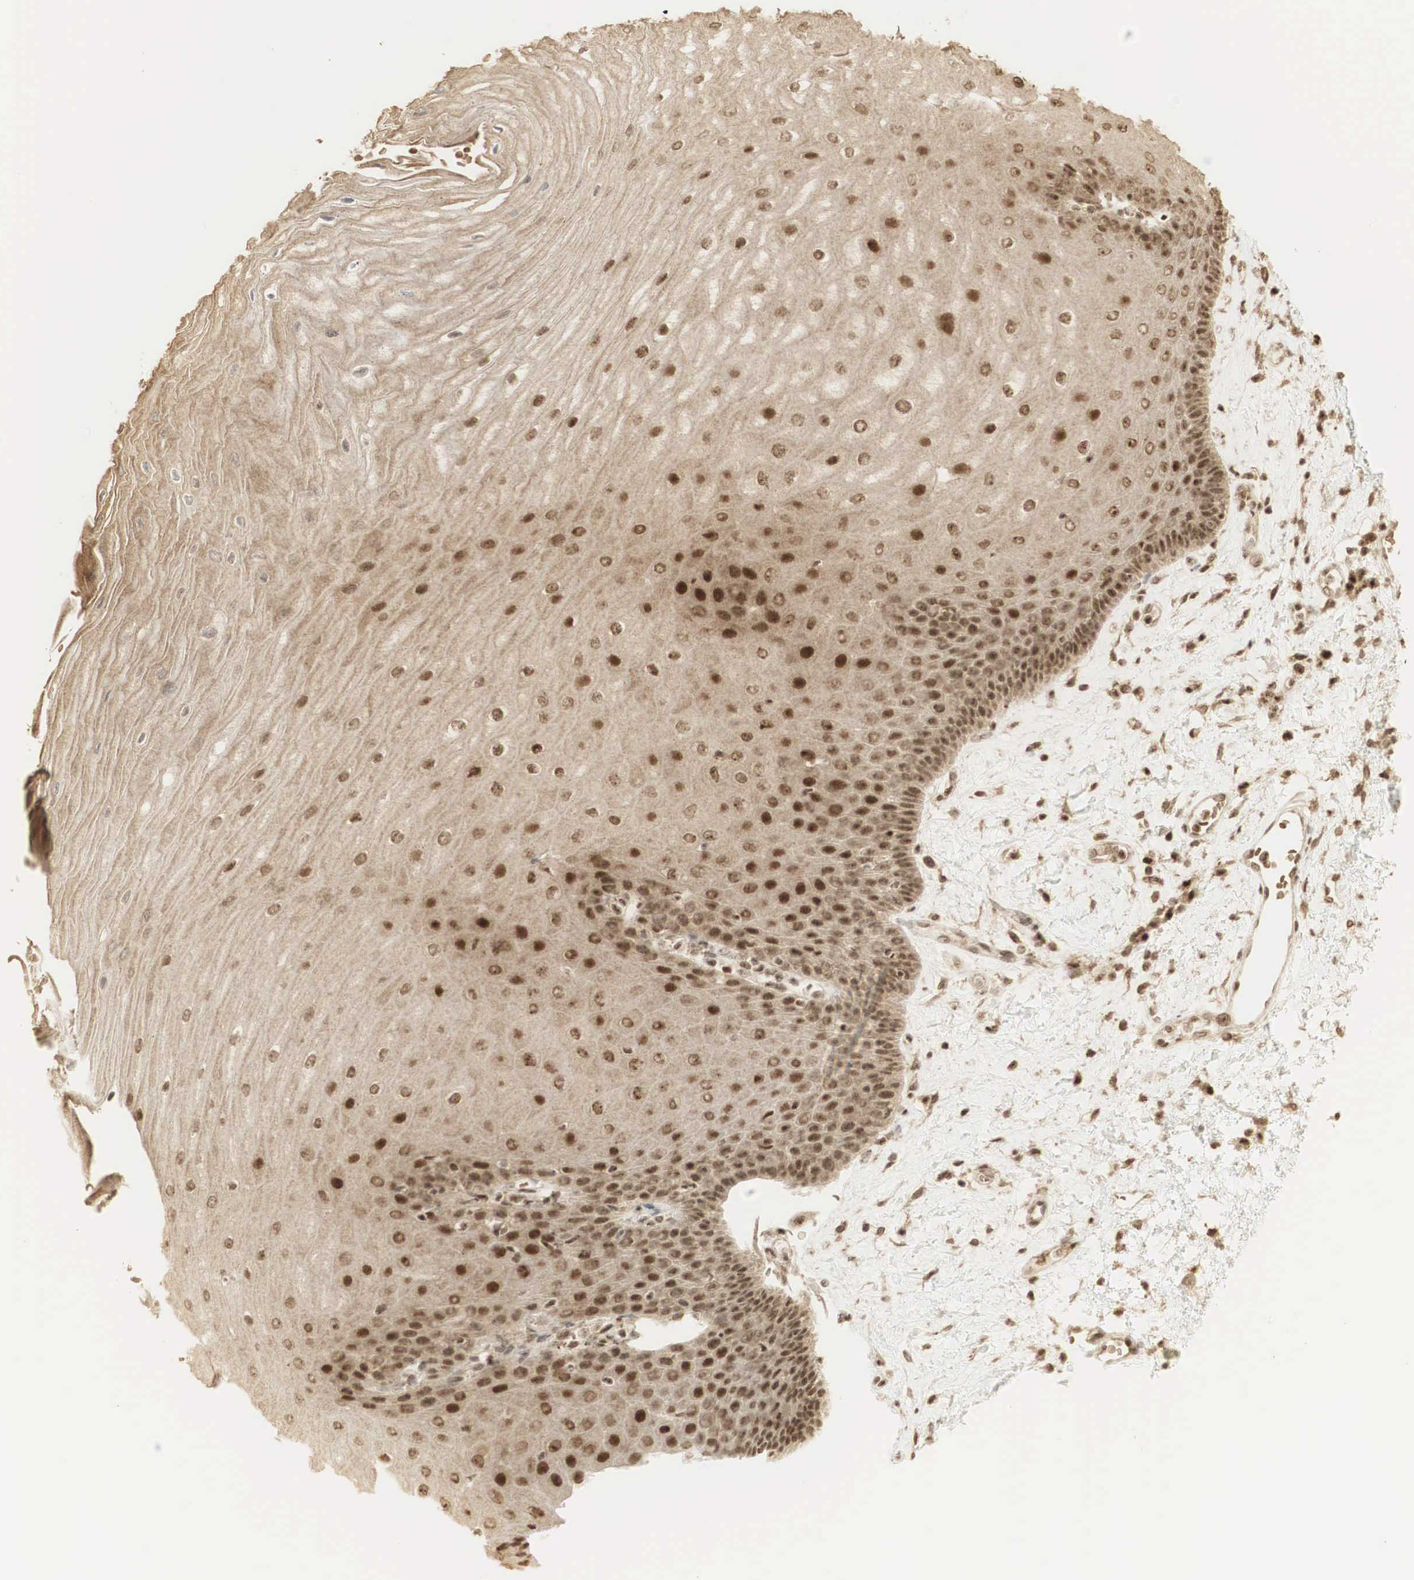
{"staining": {"intensity": "strong", "quantity": ">75%", "location": "cytoplasmic/membranous,nuclear"}, "tissue": "esophagus", "cell_type": "Squamous epithelial cells", "image_type": "normal", "snomed": [{"axis": "morphology", "description": "Normal tissue, NOS"}, {"axis": "topography", "description": "Esophagus"}], "caption": "Normal esophagus shows strong cytoplasmic/membranous,nuclear staining in about >75% of squamous epithelial cells, visualized by immunohistochemistry.", "gene": "RNF113A", "patient": {"sex": "male", "age": 65}}